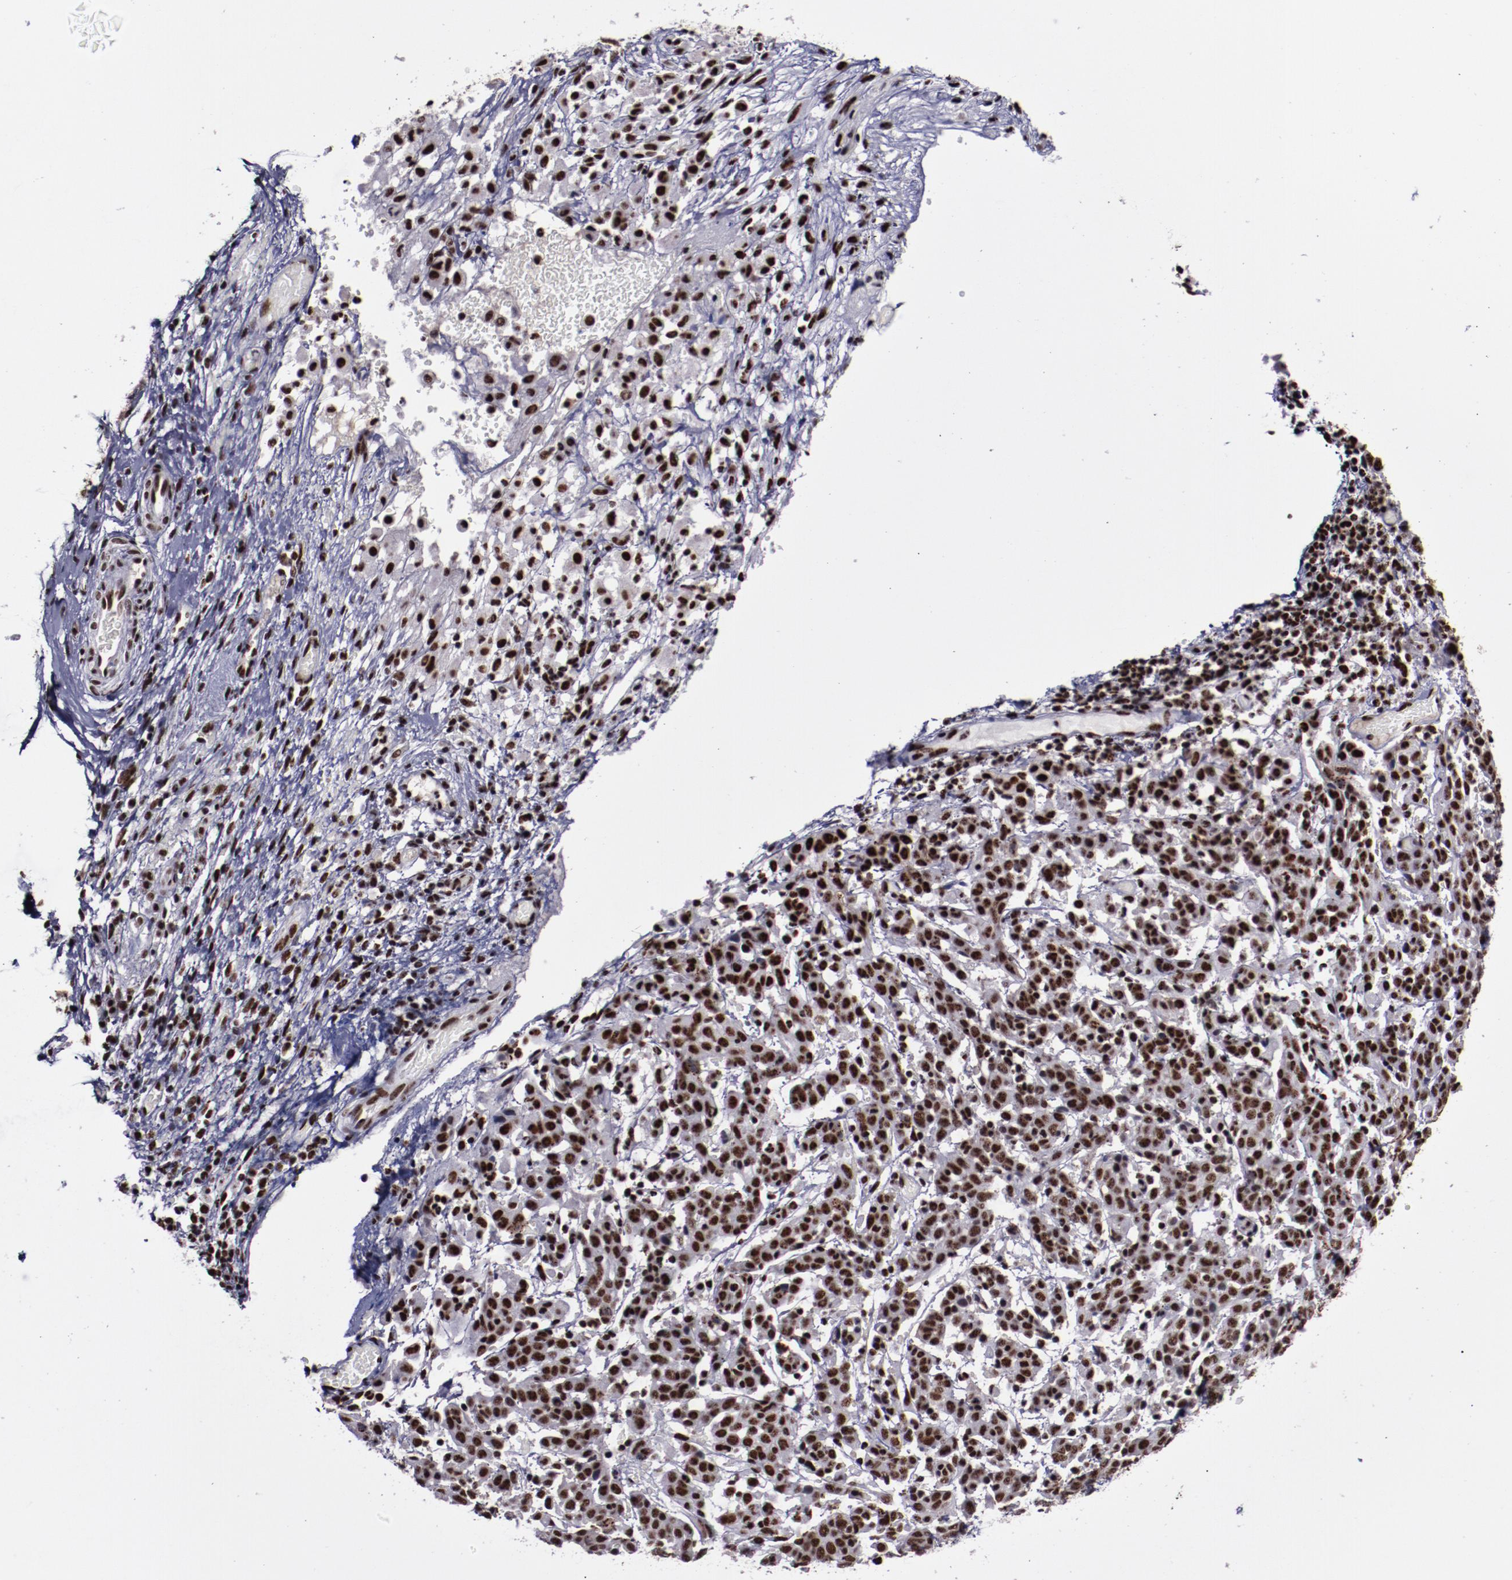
{"staining": {"intensity": "strong", "quantity": ">75%", "location": "nuclear"}, "tissue": "cervical cancer", "cell_type": "Tumor cells", "image_type": "cancer", "snomed": [{"axis": "morphology", "description": "Normal tissue, NOS"}, {"axis": "morphology", "description": "Squamous cell carcinoma, NOS"}, {"axis": "topography", "description": "Cervix"}], "caption": "Immunohistochemistry (DAB) staining of cervical cancer (squamous cell carcinoma) reveals strong nuclear protein positivity in approximately >75% of tumor cells. Nuclei are stained in blue.", "gene": "ERH", "patient": {"sex": "female", "age": 67}}